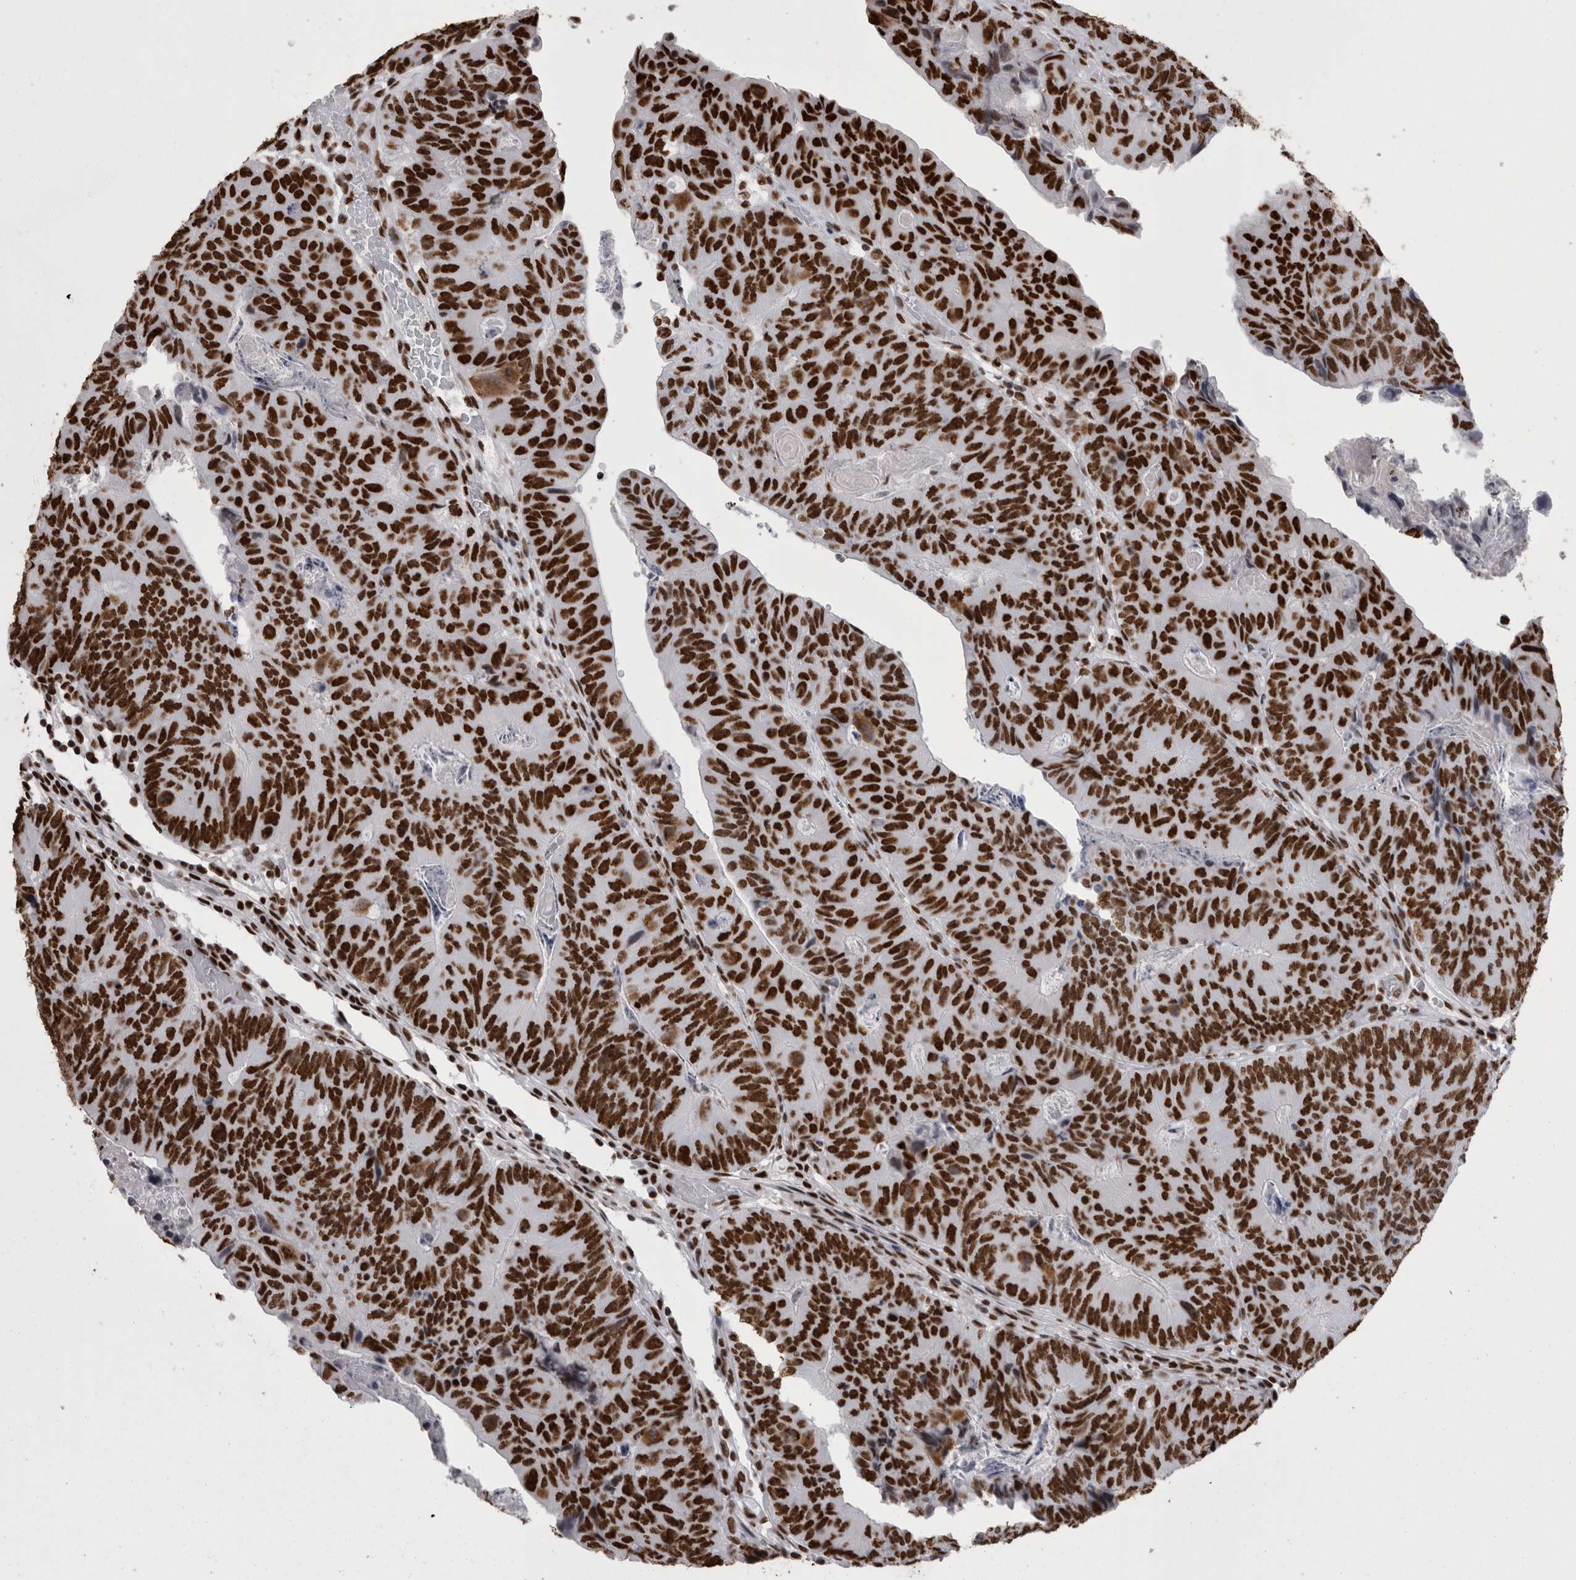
{"staining": {"intensity": "strong", "quantity": ">75%", "location": "nuclear"}, "tissue": "colorectal cancer", "cell_type": "Tumor cells", "image_type": "cancer", "snomed": [{"axis": "morphology", "description": "Adenocarcinoma, NOS"}, {"axis": "topography", "description": "Colon"}], "caption": "An IHC image of tumor tissue is shown. Protein staining in brown highlights strong nuclear positivity in adenocarcinoma (colorectal) within tumor cells.", "gene": "HNRNPM", "patient": {"sex": "female", "age": 67}}